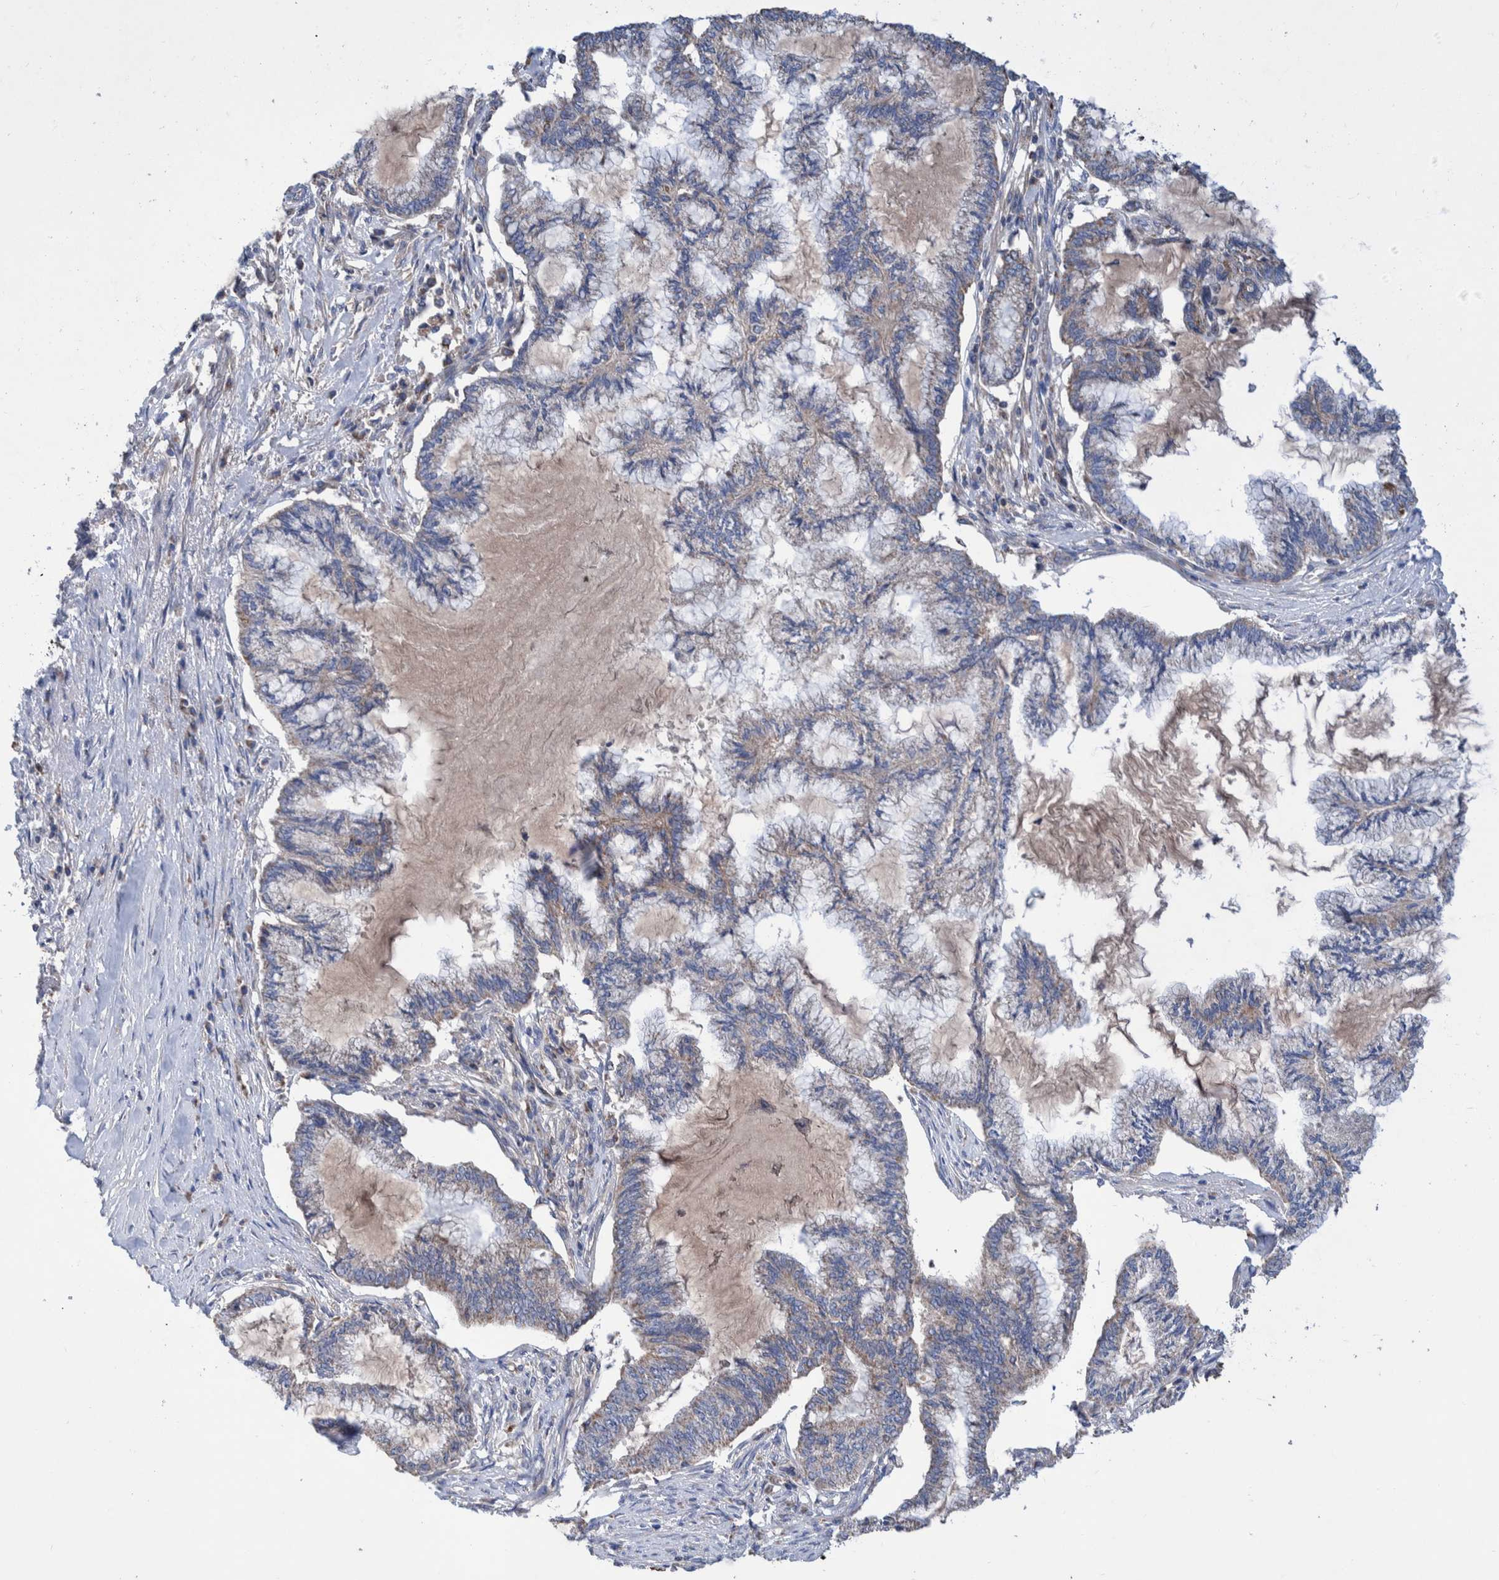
{"staining": {"intensity": "weak", "quantity": "<25%", "location": "cytoplasmic/membranous"}, "tissue": "endometrial cancer", "cell_type": "Tumor cells", "image_type": "cancer", "snomed": [{"axis": "morphology", "description": "Adenocarcinoma, NOS"}, {"axis": "topography", "description": "Endometrium"}], "caption": "A histopathology image of adenocarcinoma (endometrial) stained for a protein displays no brown staining in tumor cells.", "gene": "DECR1", "patient": {"sex": "female", "age": 86}}